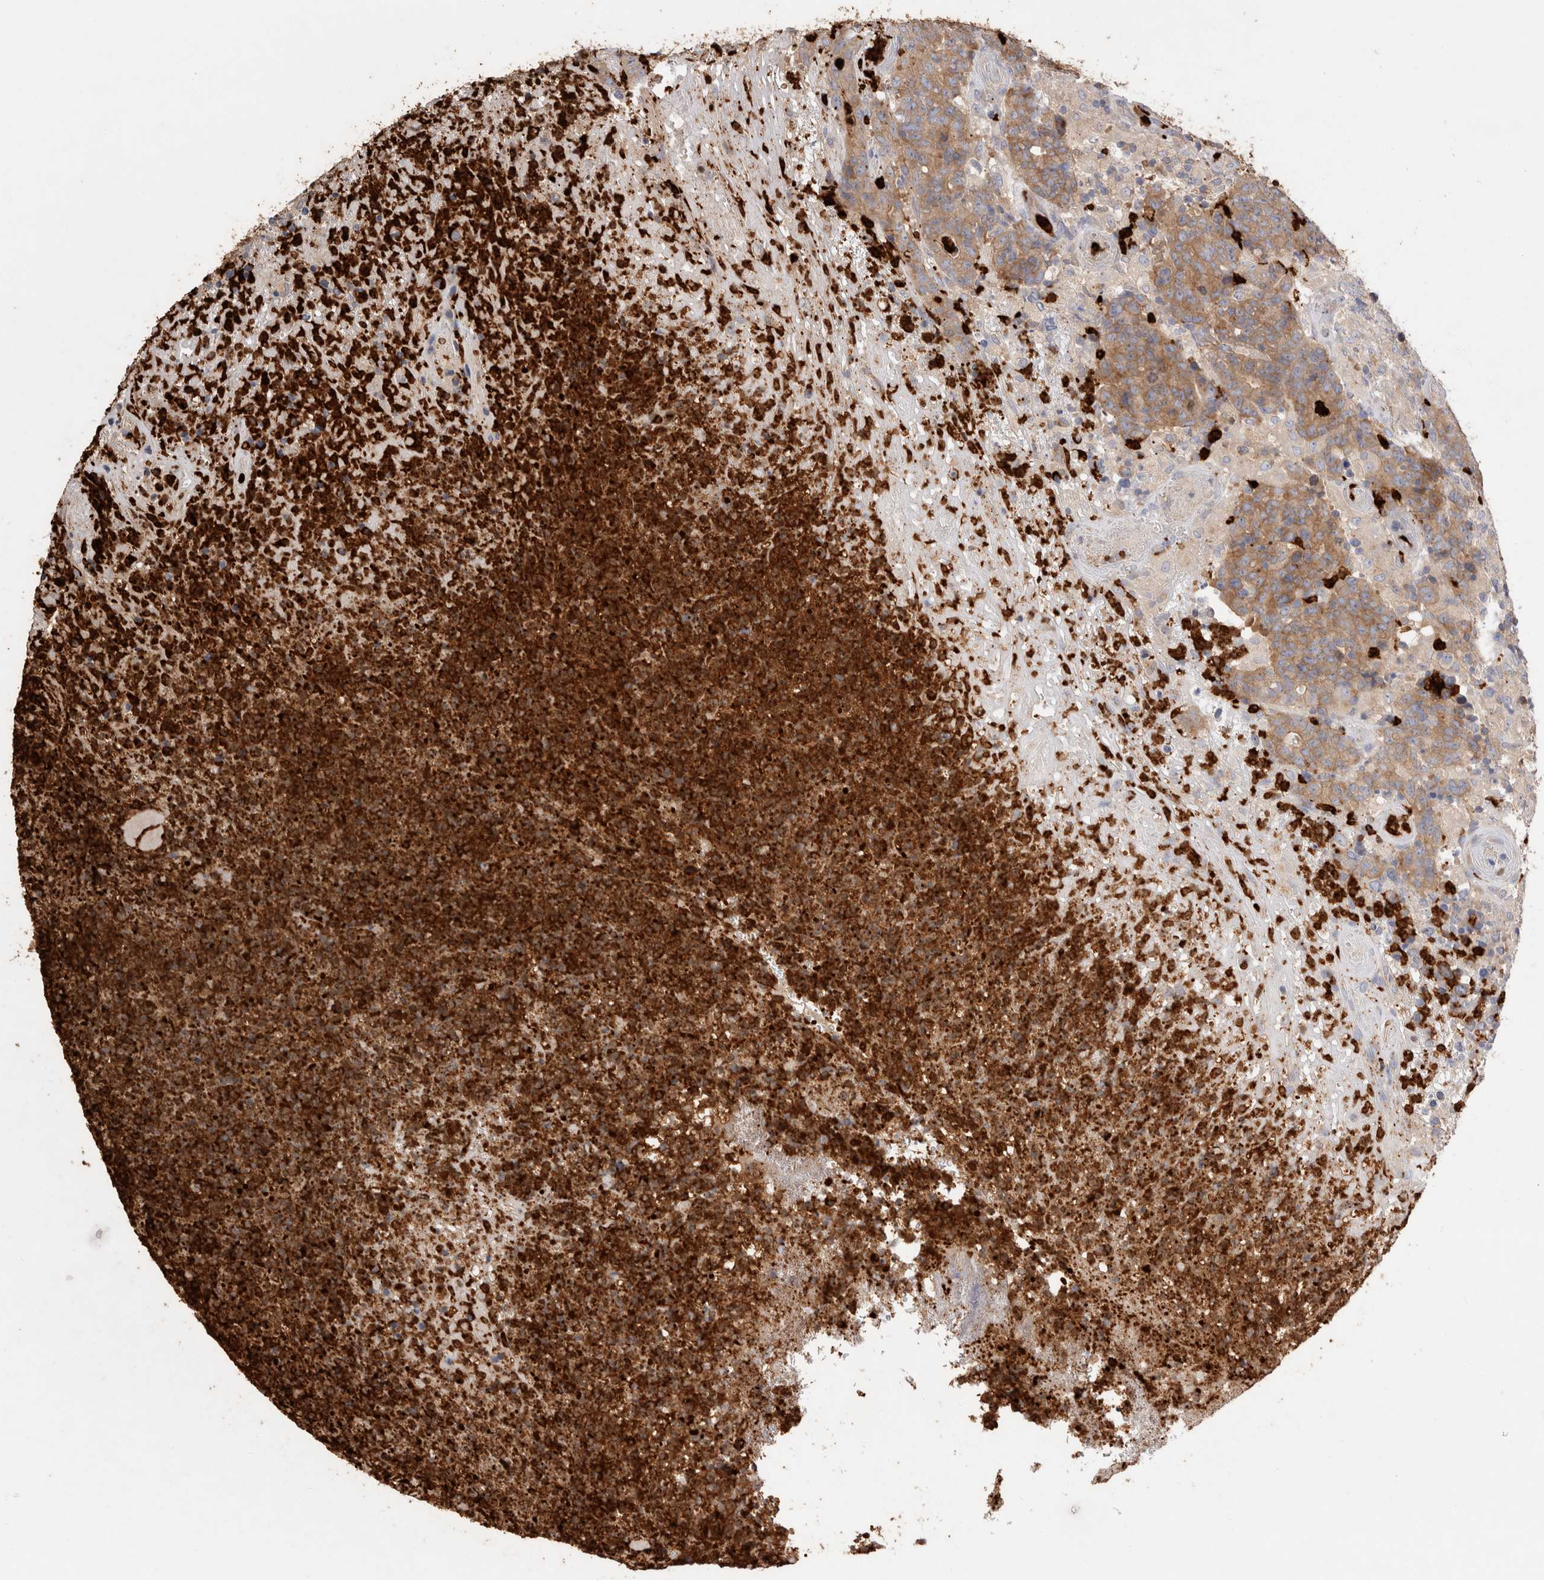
{"staining": {"intensity": "moderate", "quantity": ">75%", "location": "cytoplasmic/membranous"}, "tissue": "colorectal cancer", "cell_type": "Tumor cells", "image_type": "cancer", "snomed": [{"axis": "morphology", "description": "Normal tissue, NOS"}, {"axis": "morphology", "description": "Adenocarcinoma, NOS"}, {"axis": "topography", "description": "Colon"}], "caption": "A high-resolution image shows IHC staining of colorectal cancer, which exhibits moderate cytoplasmic/membranous staining in about >75% of tumor cells.", "gene": "NXT2", "patient": {"sex": "female", "age": 75}}